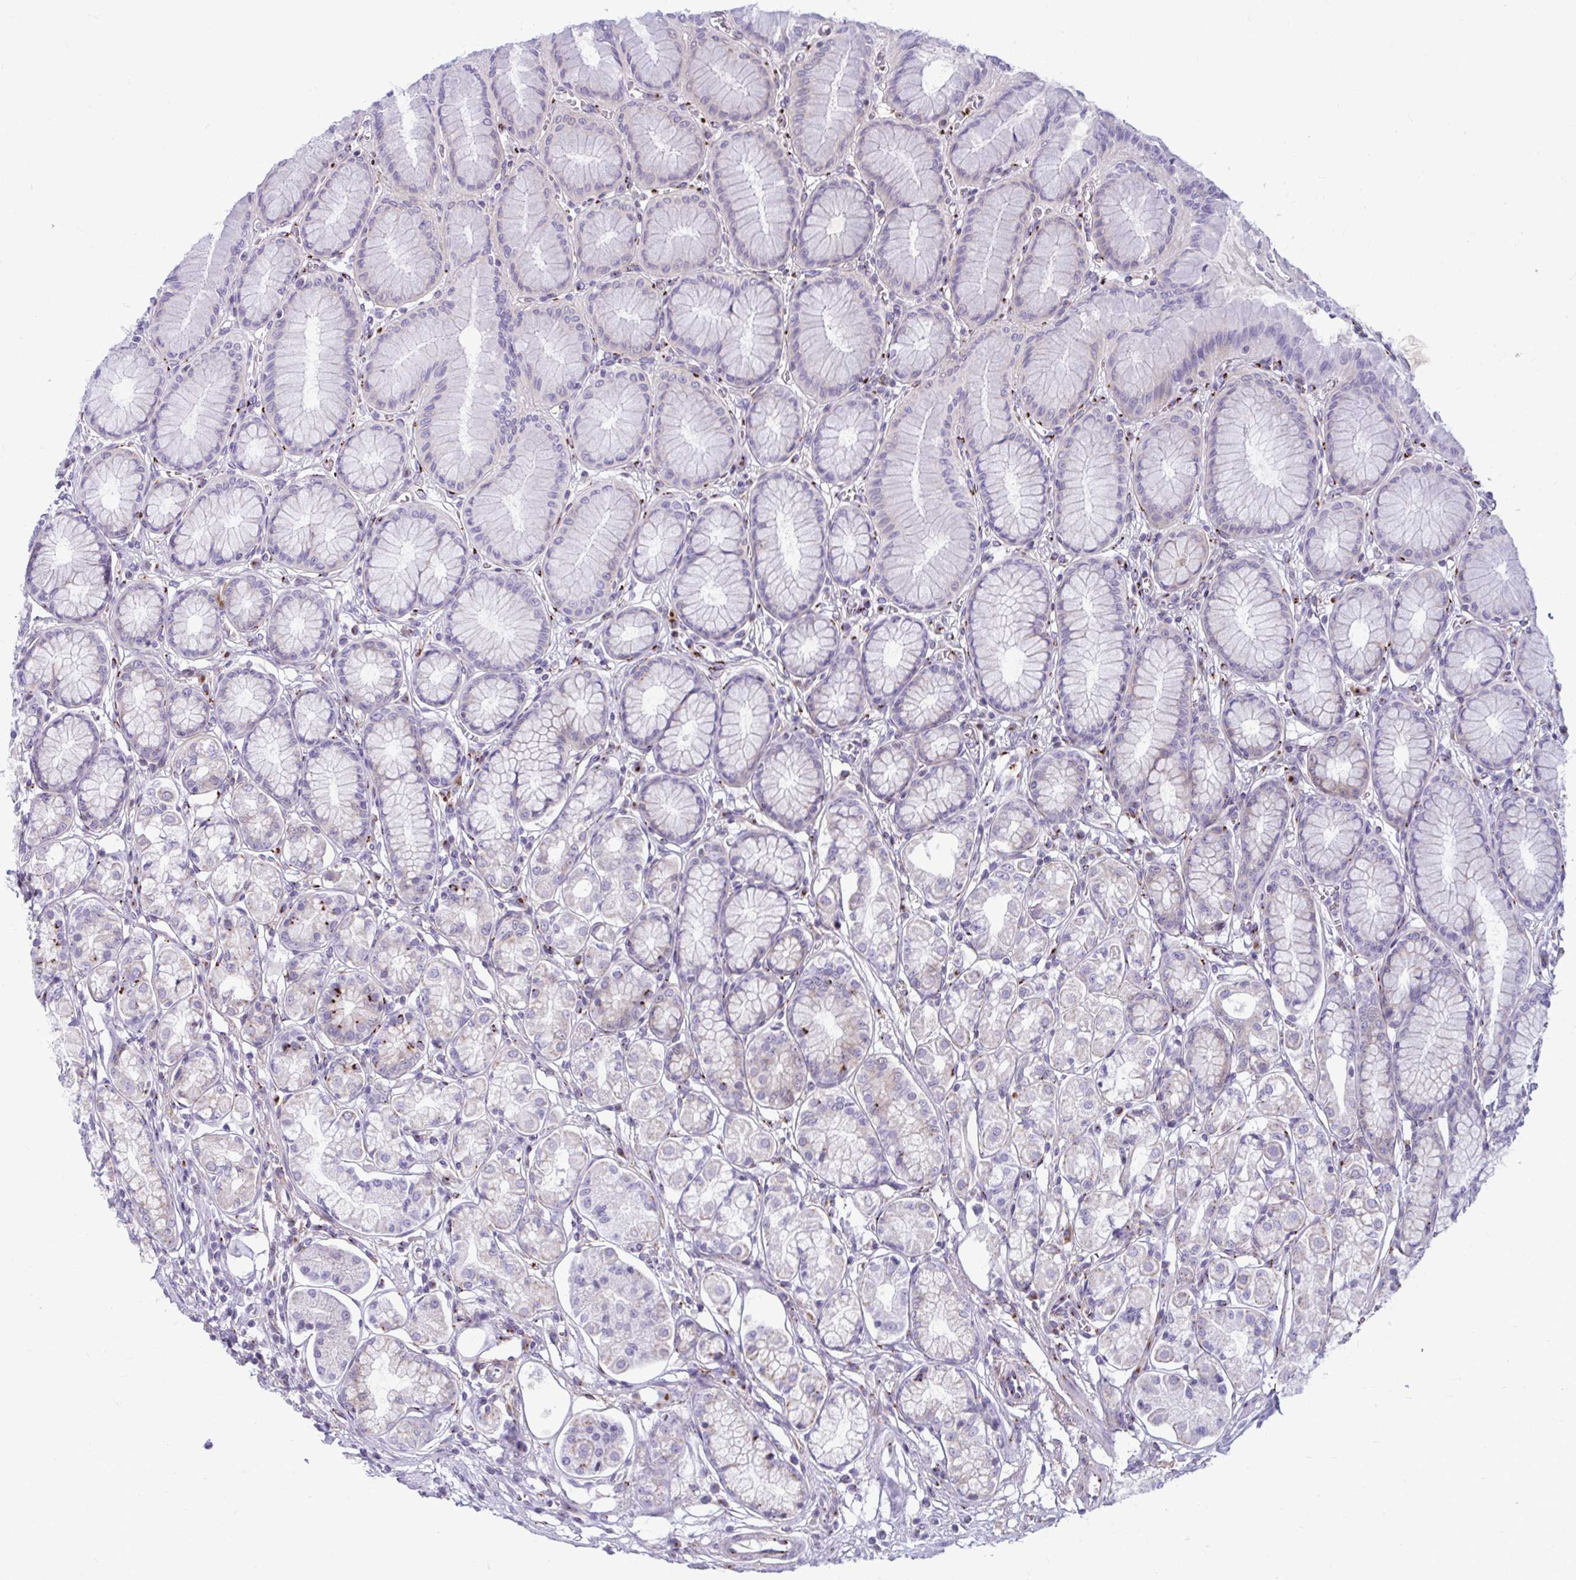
{"staining": {"intensity": "moderate", "quantity": "<25%", "location": "cytoplasmic/membranous"}, "tissue": "stomach", "cell_type": "Glandular cells", "image_type": "normal", "snomed": [{"axis": "morphology", "description": "Normal tissue, NOS"}, {"axis": "topography", "description": "Stomach"}, {"axis": "topography", "description": "Stomach, lower"}], "caption": "Protein expression analysis of benign stomach displays moderate cytoplasmic/membranous expression in about <25% of glandular cells.", "gene": "DTX4", "patient": {"sex": "male", "age": 76}}